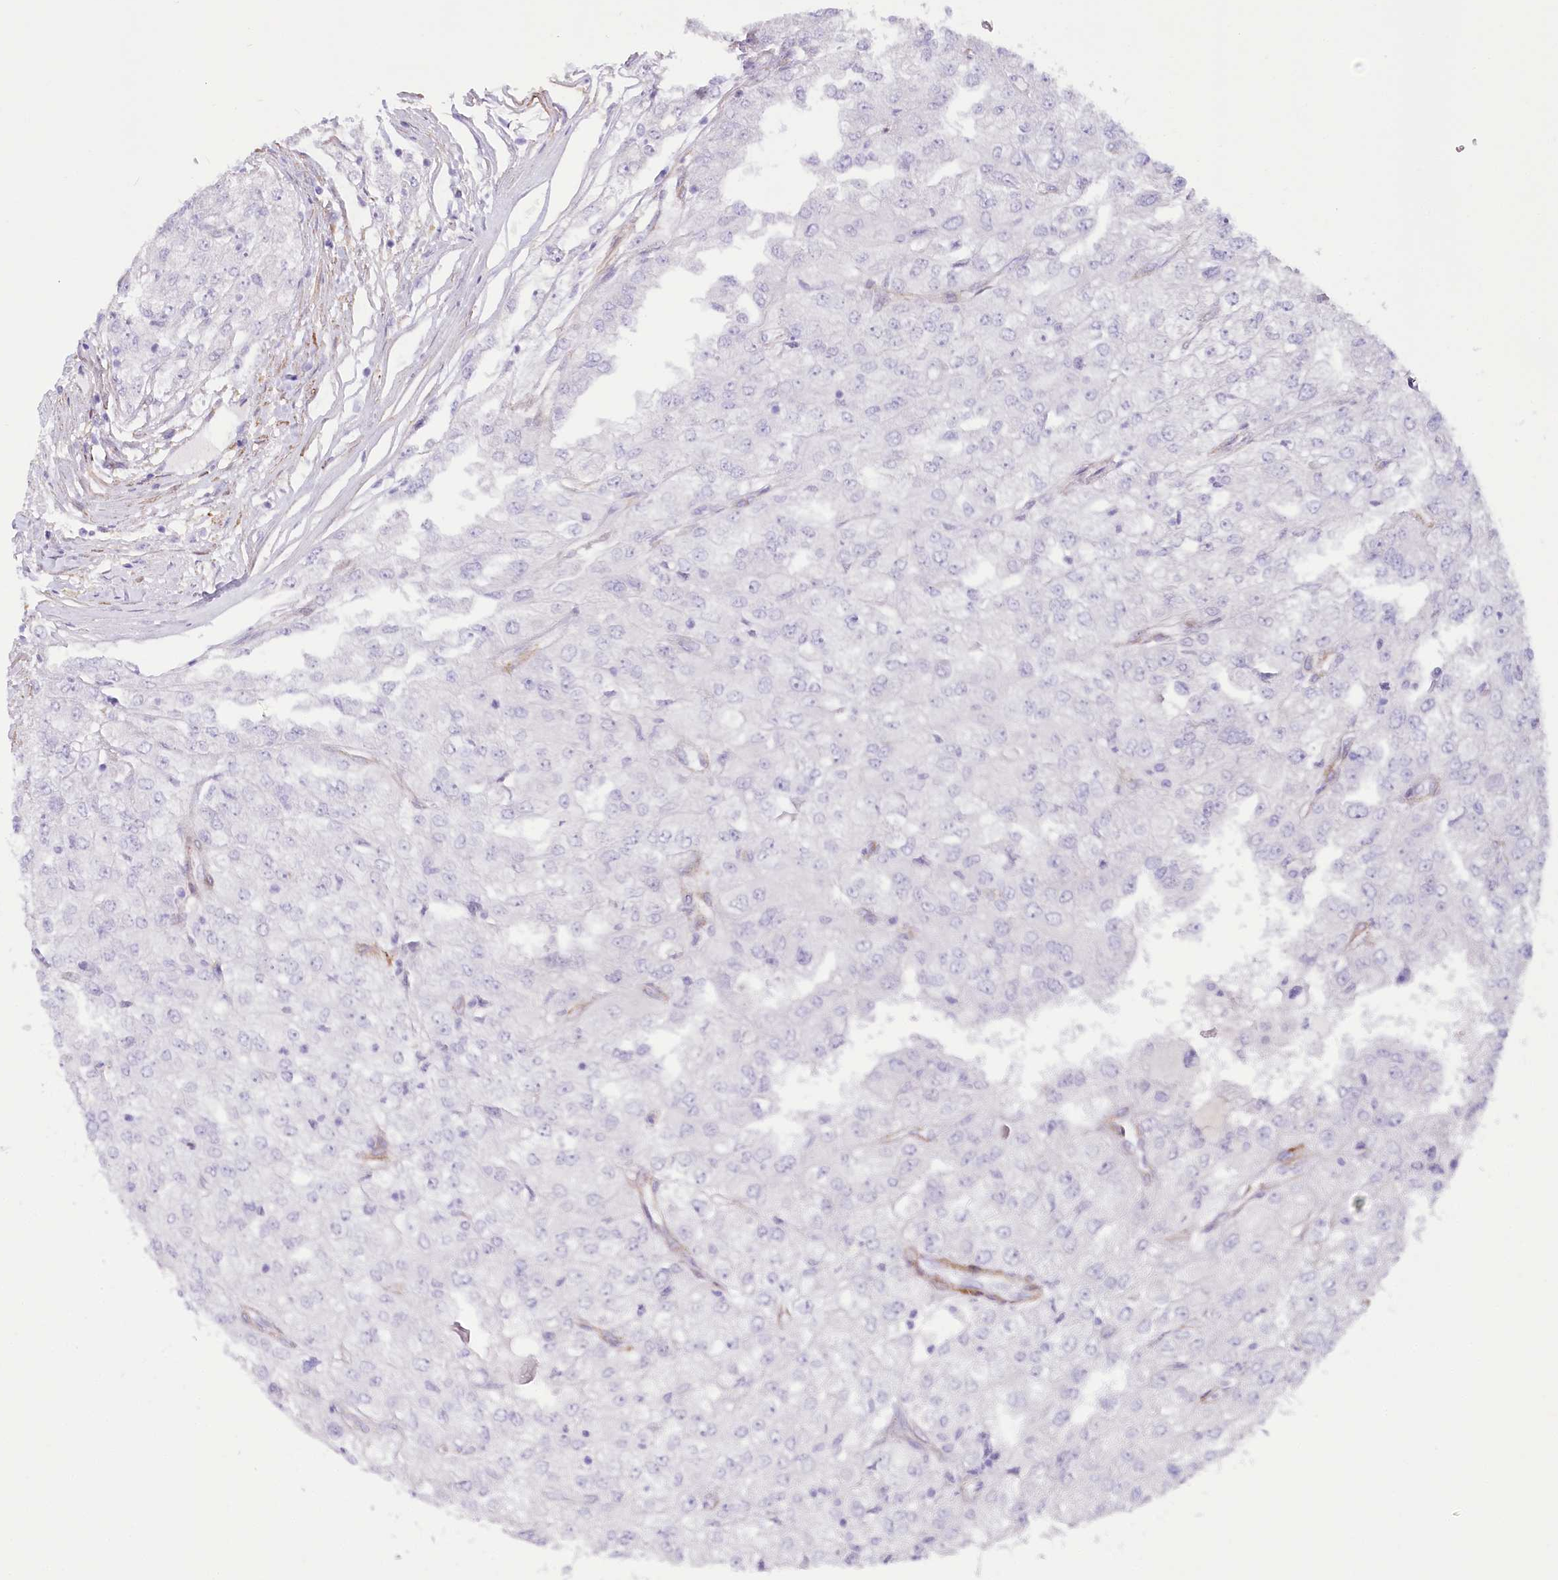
{"staining": {"intensity": "negative", "quantity": "none", "location": "none"}, "tissue": "renal cancer", "cell_type": "Tumor cells", "image_type": "cancer", "snomed": [{"axis": "morphology", "description": "Adenocarcinoma, NOS"}, {"axis": "topography", "description": "Kidney"}], "caption": "Tumor cells are negative for brown protein staining in adenocarcinoma (renal).", "gene": "SYNPO2", "patient": {"sex": "female", "age": 54}}